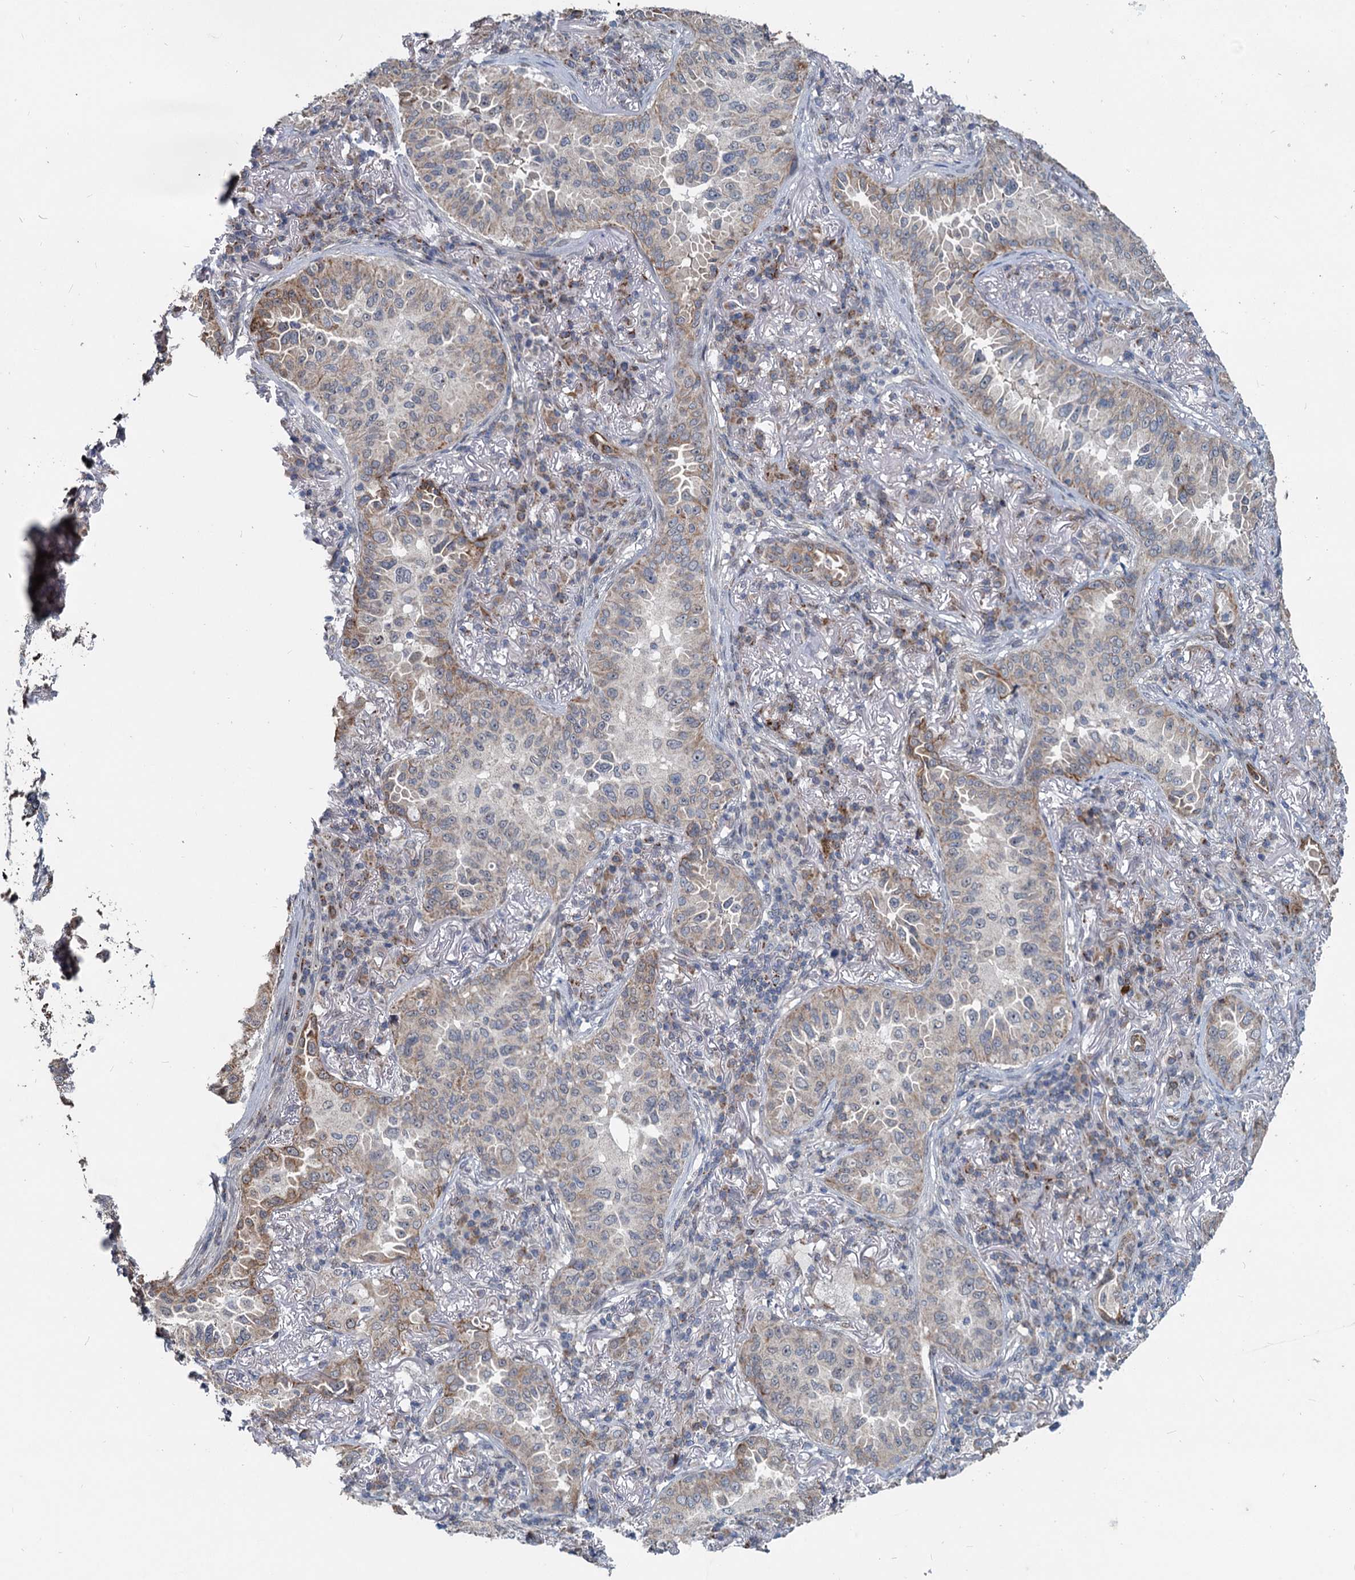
{"staining": {"intensity": "weak", "quantity": "<25%", "location": "cytoplasmic/membranous"}, "tissue": "lung cancer", "cell_type": "Tumor cells", "image_type": "cancer", "snomed": [{"axis": "morphology", "description": "Adenocarcinoma, NOS"}, {"axis": "topography", "description": "Lung"}], "caption": "This is an immunohistochemistry histopathology image of lung cancer (adenocarcinoma). There is no staining in tumor cells.", "gene": "RITA1", "patient": {"sex": "female", "age": 69}}